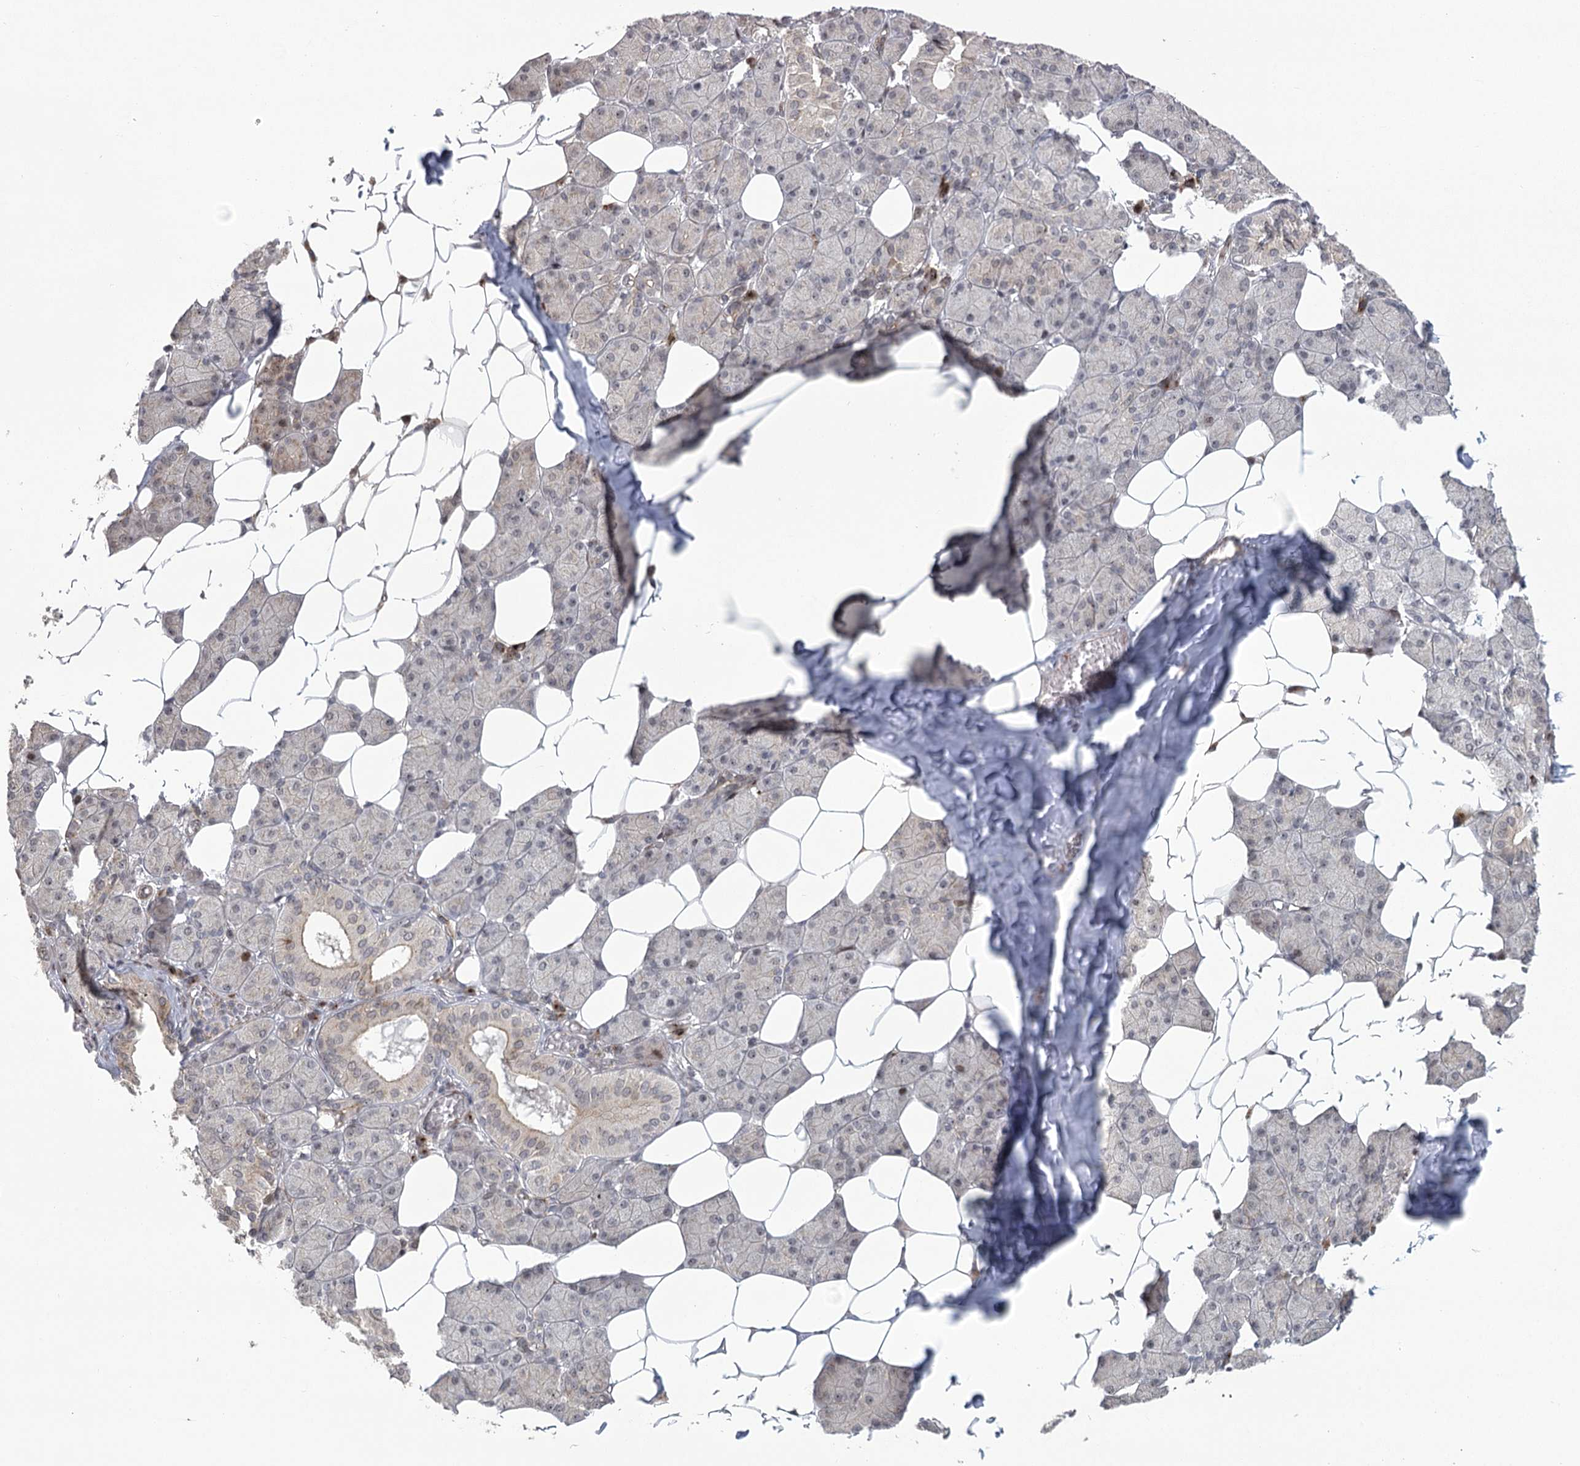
{"staining": {"intensity": "moderate", "quantity": "<25%", "location": "cytoplasmic/membranous"}, "tissue": "salivary gland", "cell_type": "Glandular cells", "image_type": "normal", "snomed": [{"axis": "morphology", "description": "Normal tissue, NOS"}, {"axis": "topography", "description": "Salivary gland"}], "caption": "Immunohistochemistry staining of normal salivary gland, which demonstrates low levels of moderate cytoplasmic/membranous staining in approximately <25% of glandular cells indicating moderate cytoplasmic/membranous protein expression. The staining was performed using DAB (3,3'-diaminobenzidine) (brown) for protein detection and nuclei were counterstained in hematoxylin (blue).", "gene": "PARM1", "patient": {"sex": "female", "age": 33}}